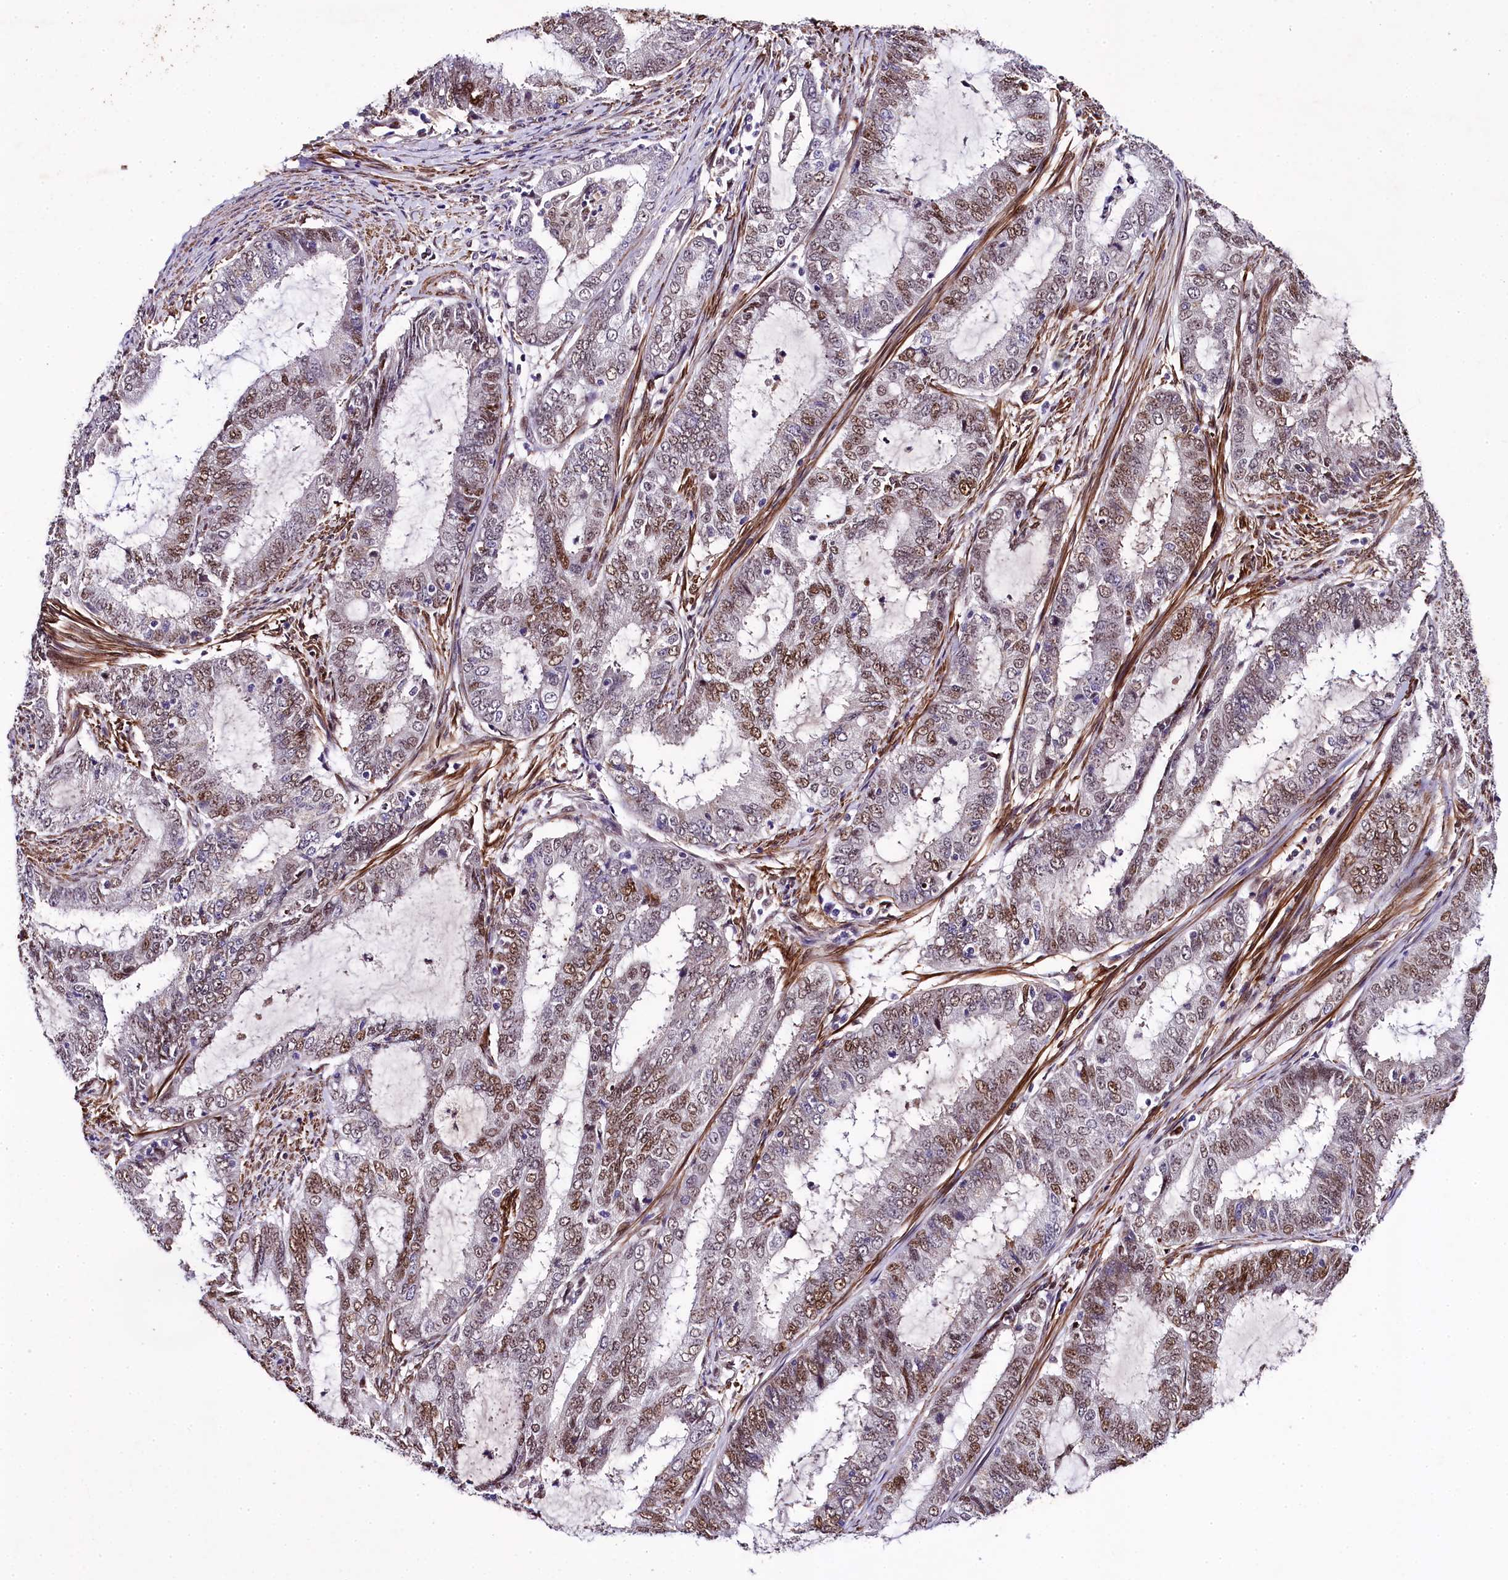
{"staining": {"intensity": "moderate", "quantity": "25%-75%", "location": "nuclear"}, "tissue": "endometrial cancer", "cell_type": "Tumor cells", "image_type": "cancer", "snomed": [{"axis": "morphology", "description": "Adenocarcinoma, NOS"}, {"axis": "topography", "description": "Endometrium"}], "caption": "Protein staining shows moderate nuclear expression in approximately 25%-75% of tumor cells in adenocarcinoma (endometrial).", "gene": "SAMD10", "patient": {"sex": "female", "age": 51}}